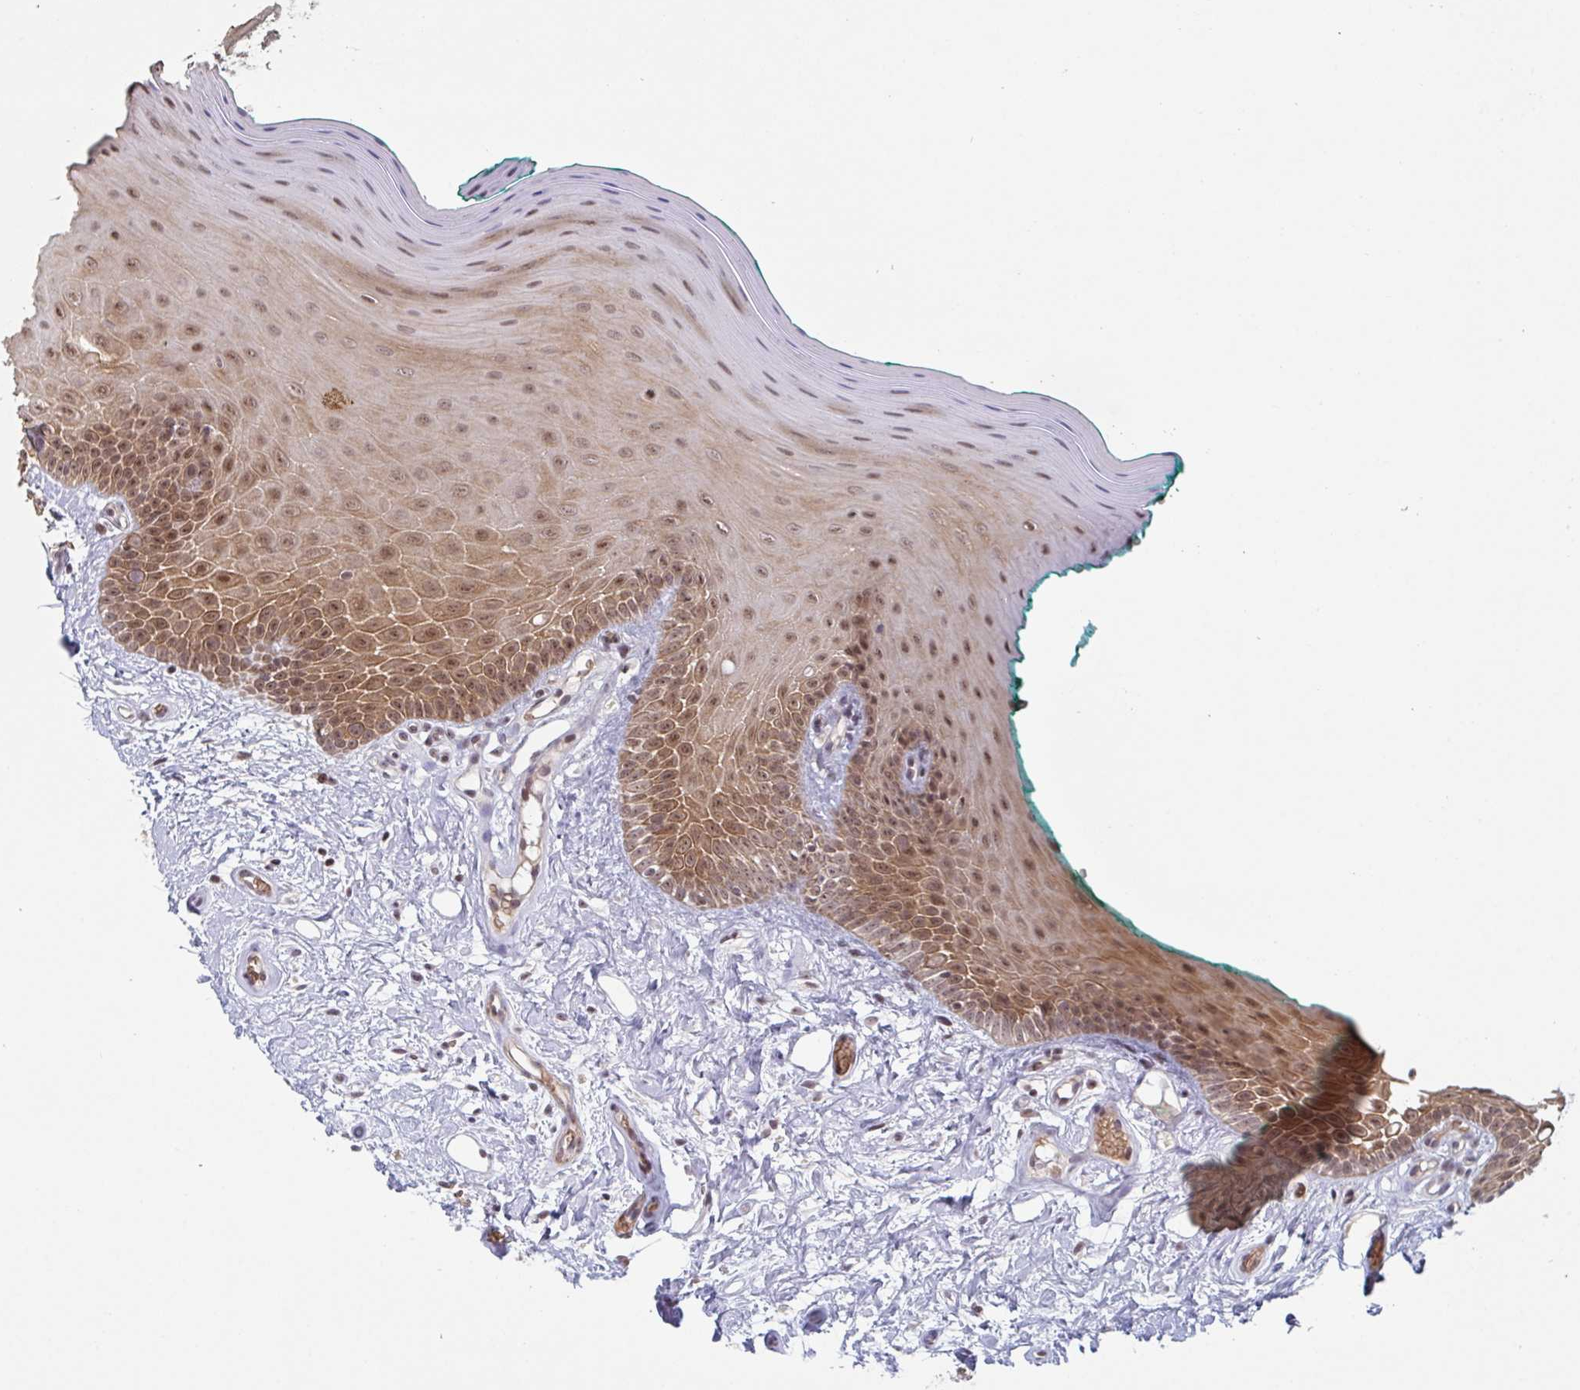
{"staining": {"intensity": "moderate", "quantity": ">75%", "location": "cytoplasmic/membranous,nuclear"}, "tissue": "oral mucosa", "cell_type": "Squamous epithelial cells", "image_type": "normal", "snomed": [{"axis": "morphology", "description": "Normal tissue, NOS"}, {"axis": "topography", "description": "Oral tissue"}], "caption": "Protein positivity by immunohistochemistry demonstrates moderate cytoplasmic/membranous,nuclear positivity in approximately >75% of squamous epithelial cells in normal oral mucosa. Using DAB (3,3'-diaminobenzidine) (brown) and hematoxylin (blue) stains, captured at high magnification using brightfield microscopy.", "gene": "NLRP13", "patient": {"sex": "female", "age": 40}}